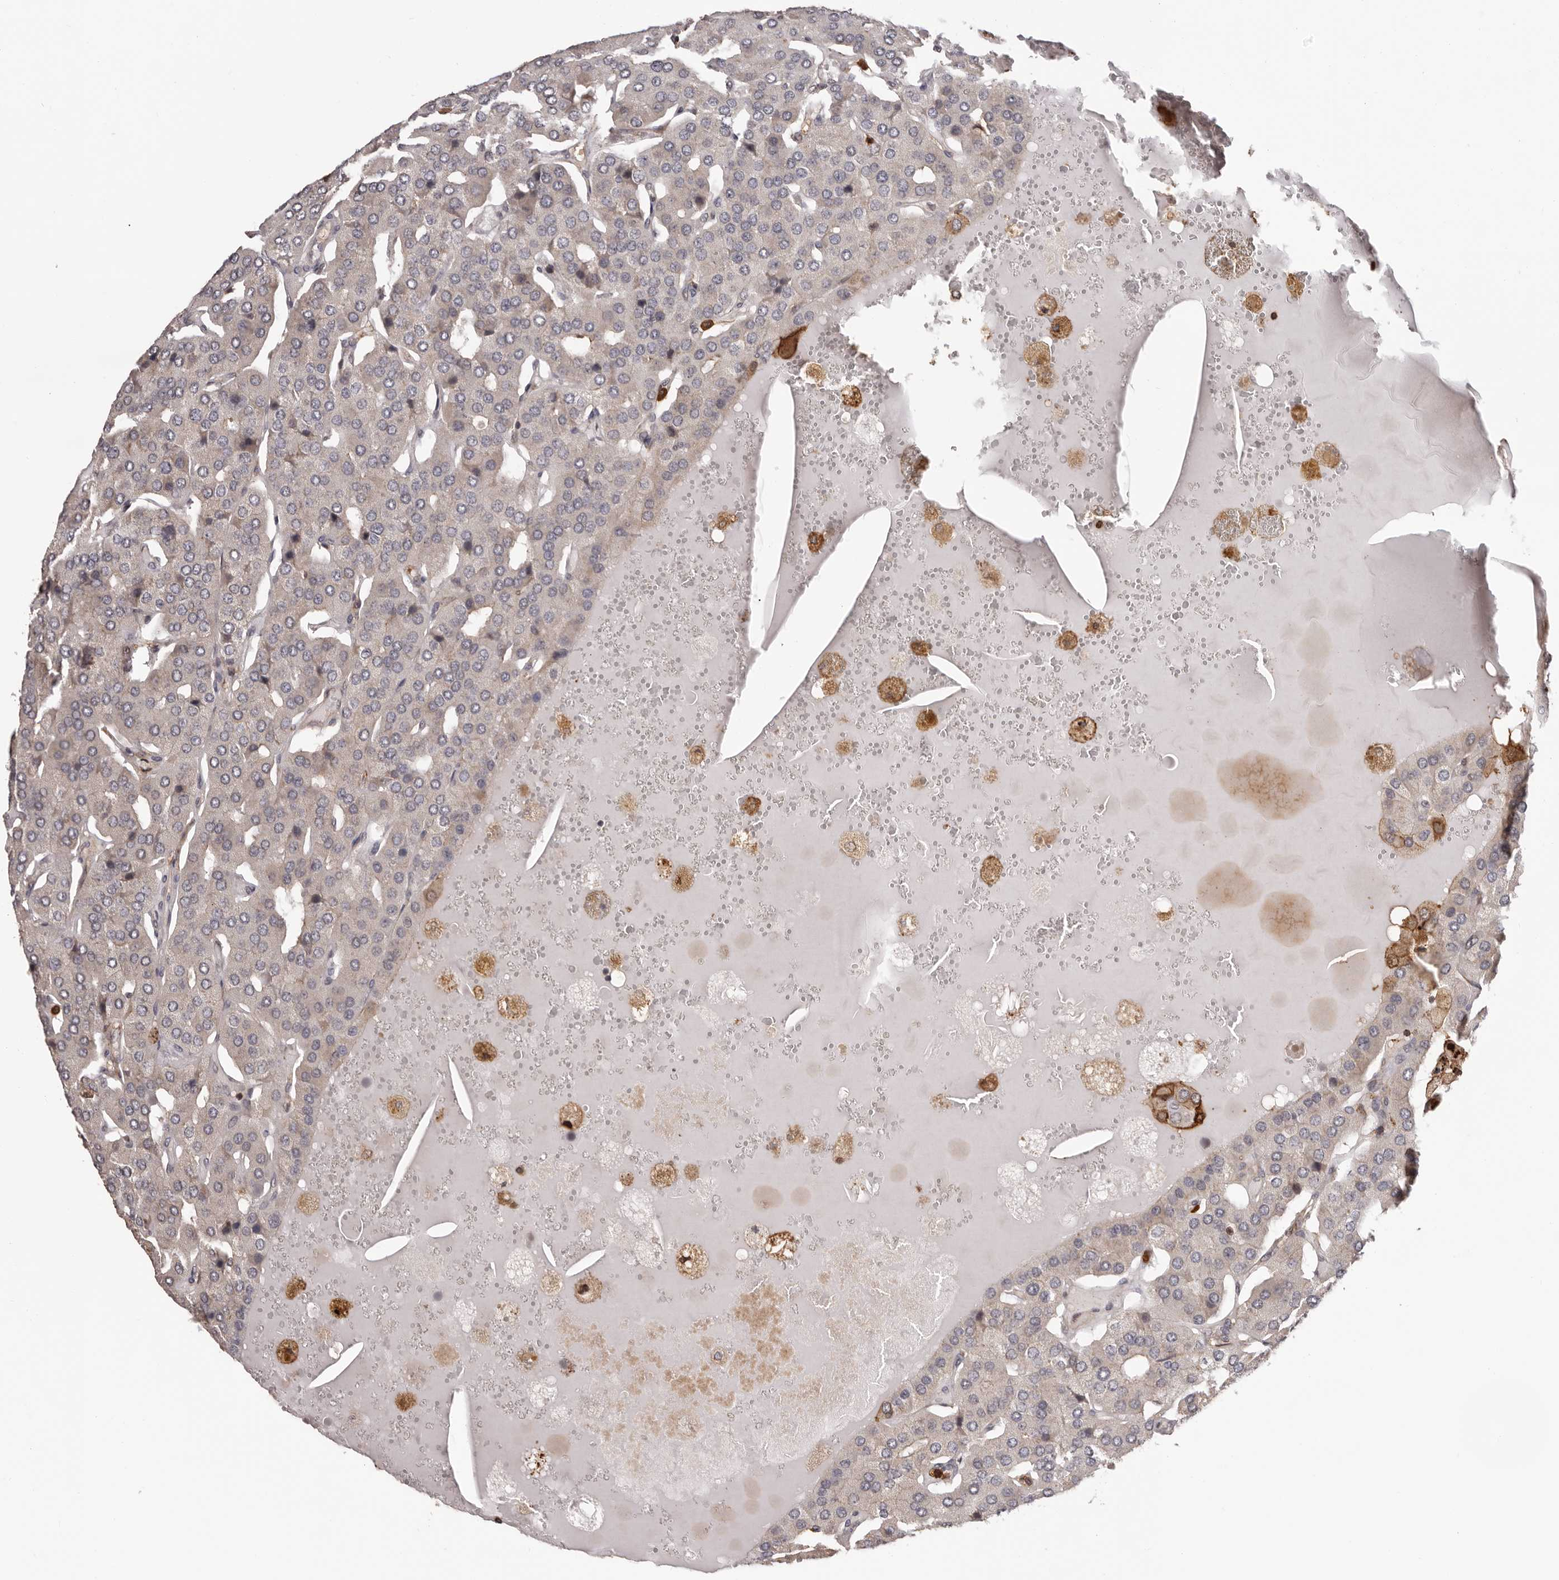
{"staining": {"intensity": "negative", "quantity": "none", "location": "none"}, "tissue": "parathyroid gland", "cell_type": "Glandular cells", "image_type": "normal", "snomed": [{"axis": "morphology", "description": "Normal tissue, NOS"}, {"axis": "morphology", "description": "Adenoma, NOS"}, {"axis": "topography", "description": "Parathyroid gland"}], "caption": "This photomicrograph is of unremarkable parathyroid gland stained with immunohistochemistry (IHC) to label a protein in brown with the nuclei are counter-stained blue. There is no staining in glandular cells. (DAB IHC, high magnification).", "gene": "PRR12", "patient": {"sex": "female", "age": 86}}